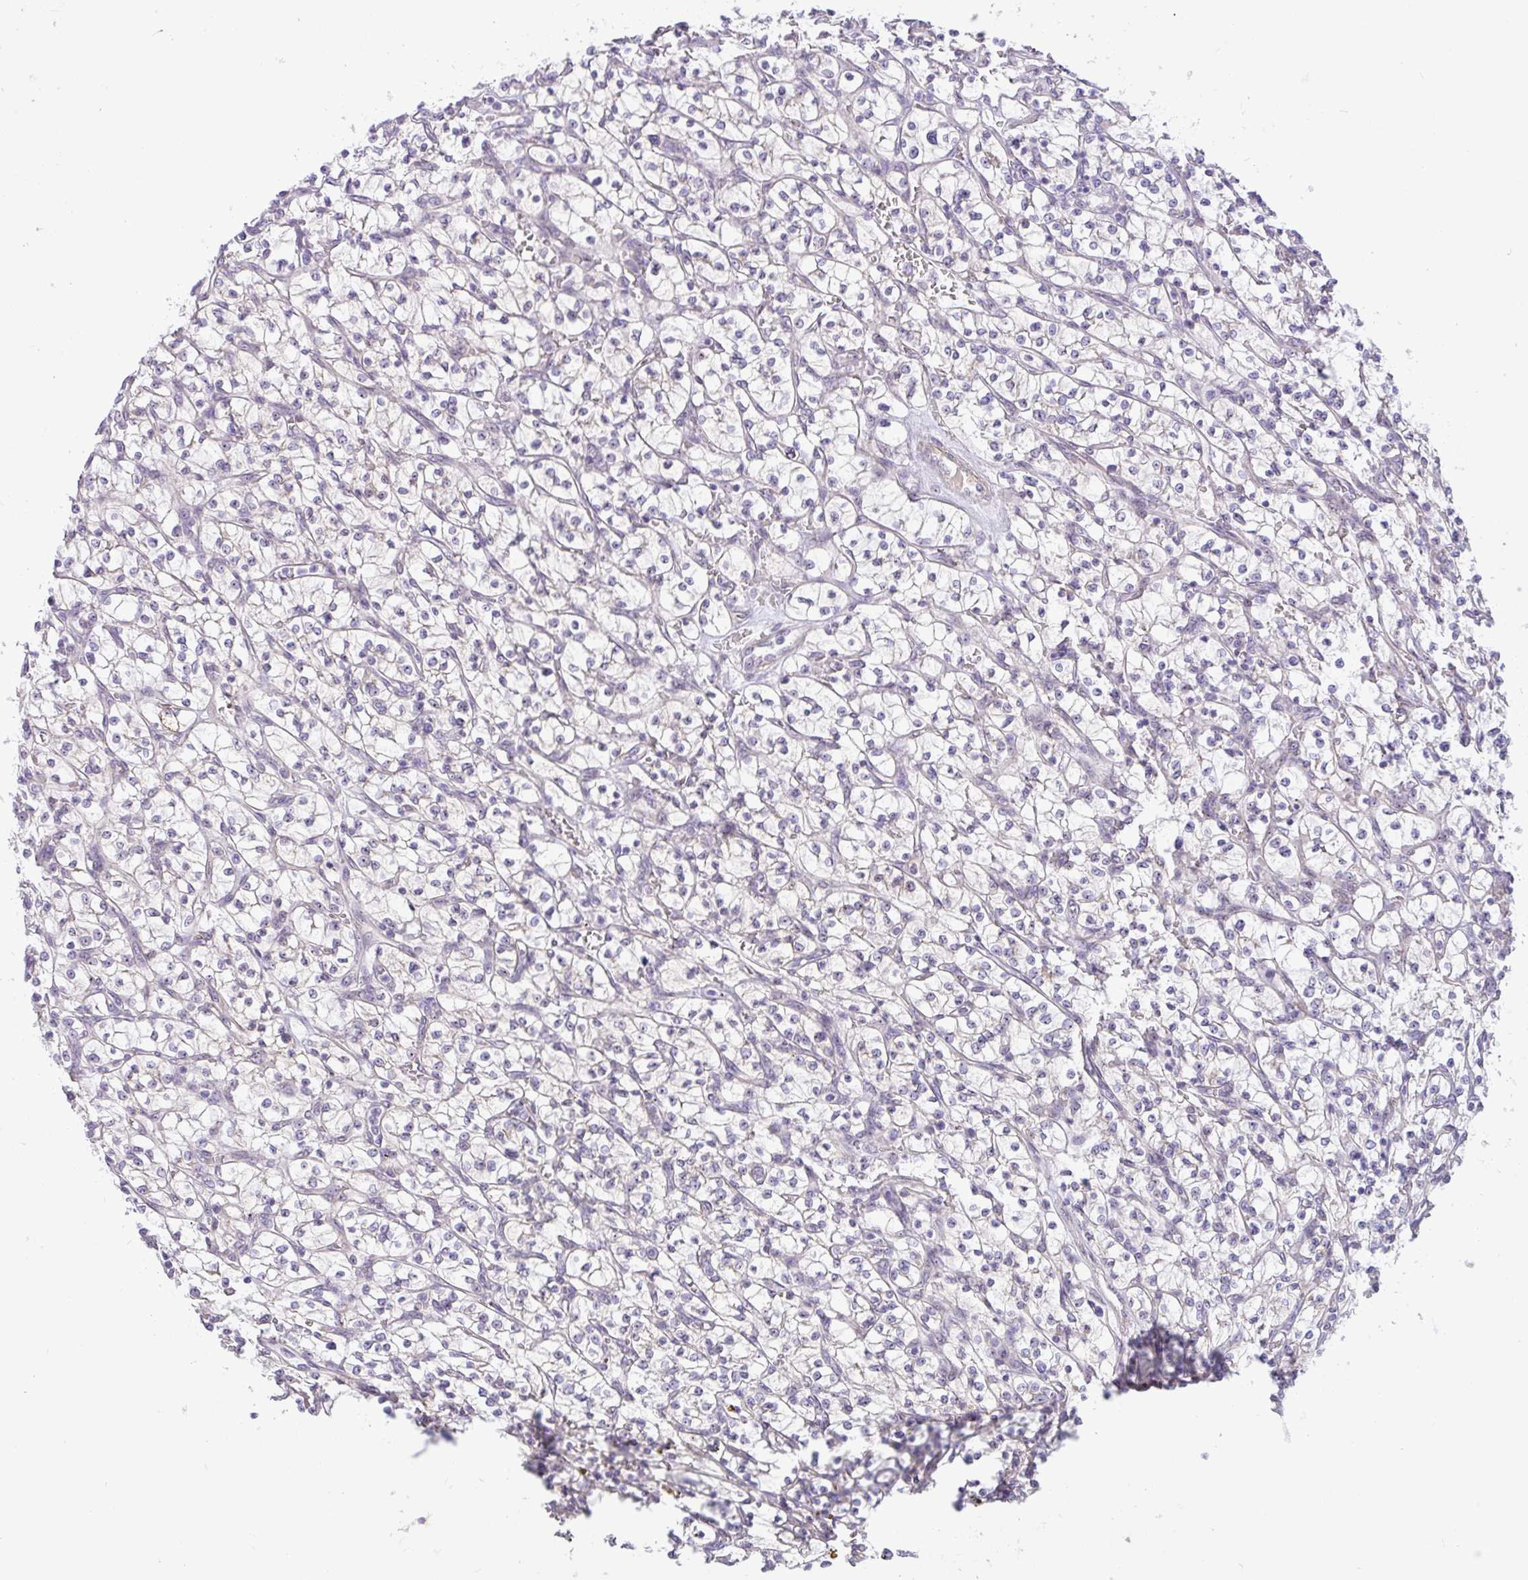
{"staining": {"intensity": "negative", "quantity": "none", "location": "none"}, "tissue": "renal cancer", "cell_type": "Tumor cells", "image_type": "cancer", "snomed": [{"axis": "morphology", "description": "Adenocarcinoma, NOS"}, {"axis": "topography", "description": "Kidney"}], "caption": "The immunohistochemistry image has no significant positivity in tumor cells of renal cancer tissue. (Stains: DAB IHC with hematoxylin counter stain, Microscopy: brightfield microscopy at high magnification).", "gene": "MXRA8", "patient": {"sex": "female", "age": 64}}